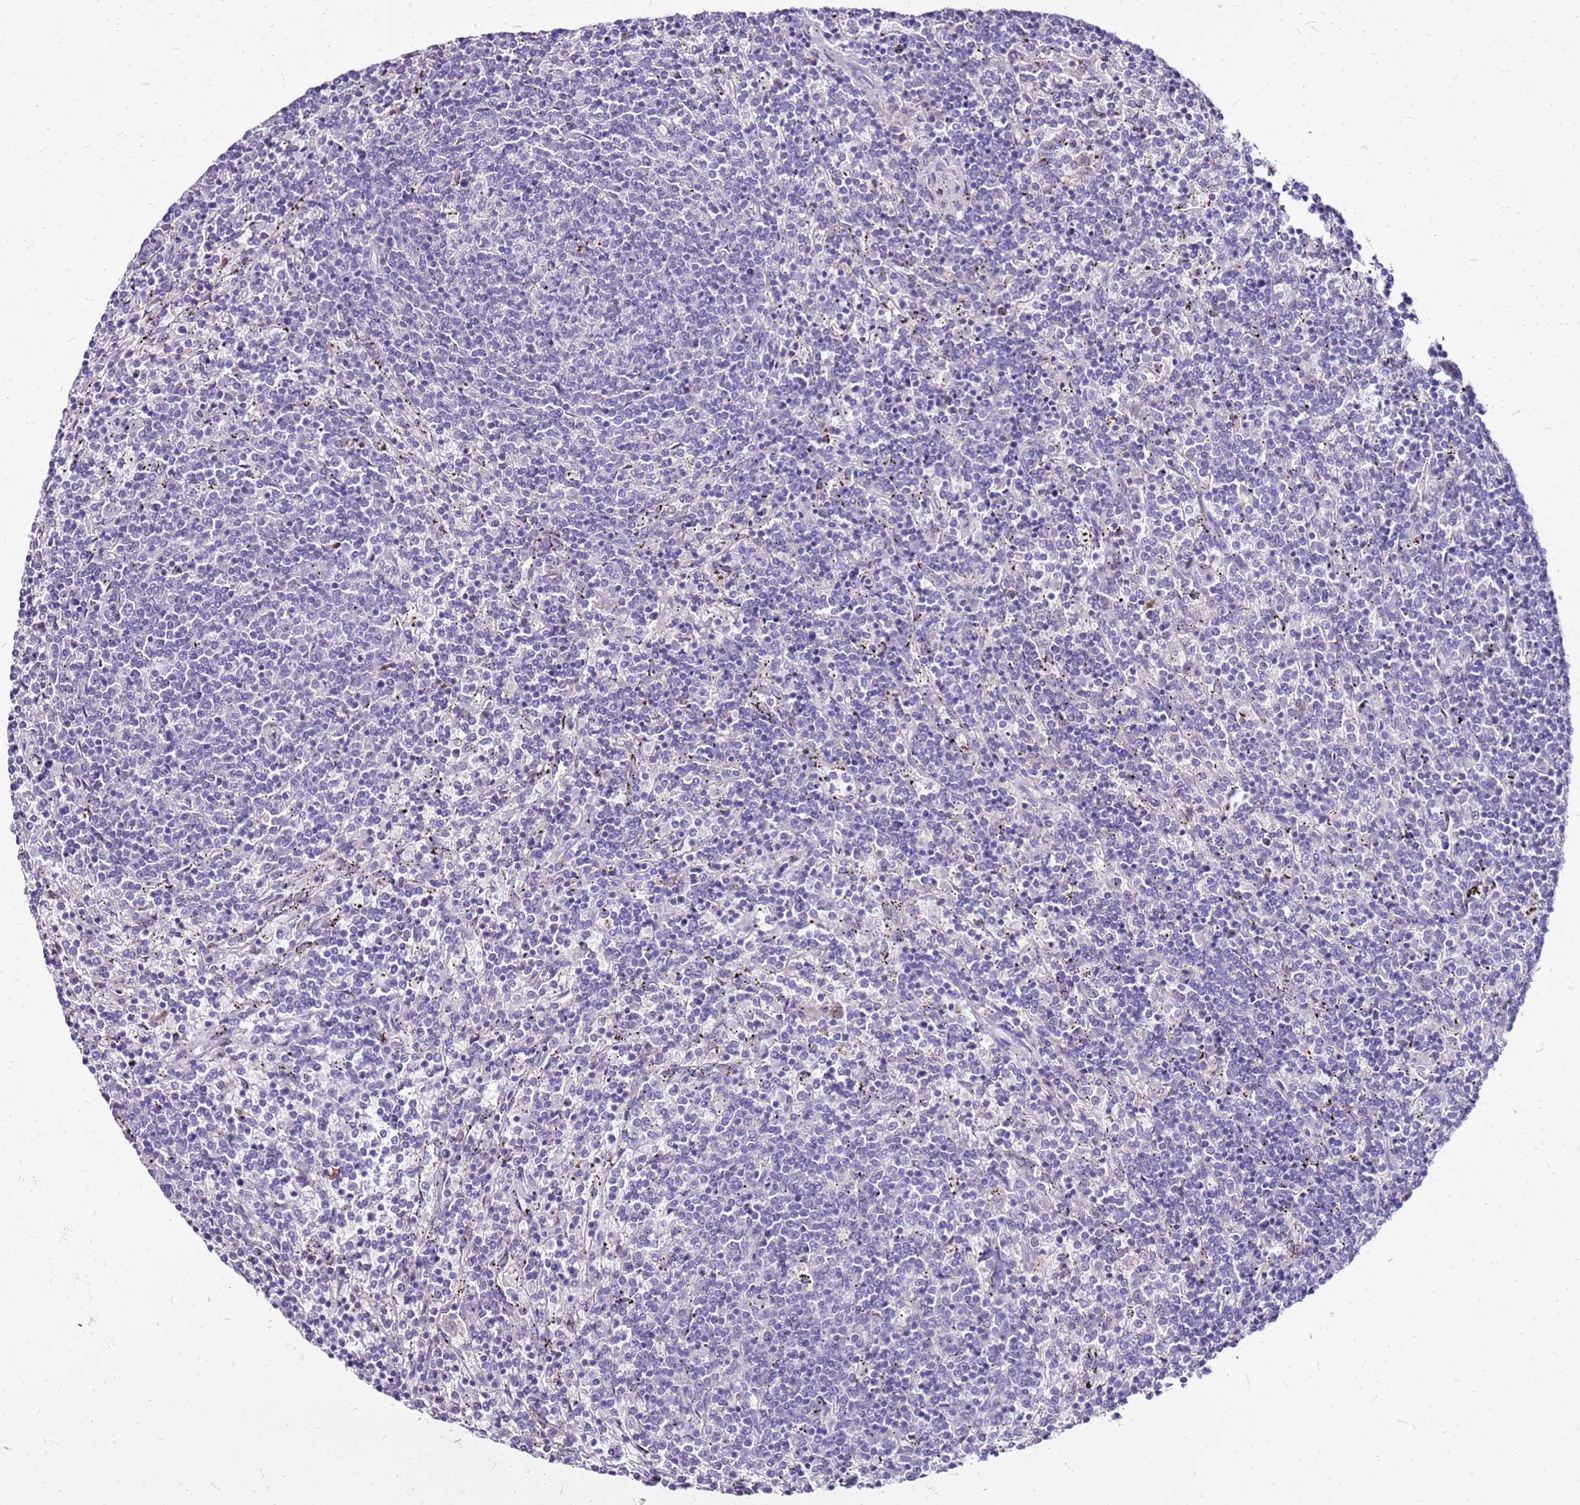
{"staining": {"intensity": "negative", "quantity": "none", "location": "none"}, "tissue": "lymphoma", "cell_type": "Tumor cells", "image_type": "cancer", "snomed": [{"axis": "morphology", "description": "Malignant lymphoma, non-Hodgkin's type, Low grade"}, {"axis": "topography", "description": "Spleen"}], "caption": "Immunohistochemistry histopathology image of low-grade malignant lymphoma, non-Hodgkin's type stained for a protein (brown), which shows no positivity in tumor cells. Nuclei are stained in blue.", "gene": "DCDC2B", "patient": {"sex": "female", "age": 50}}